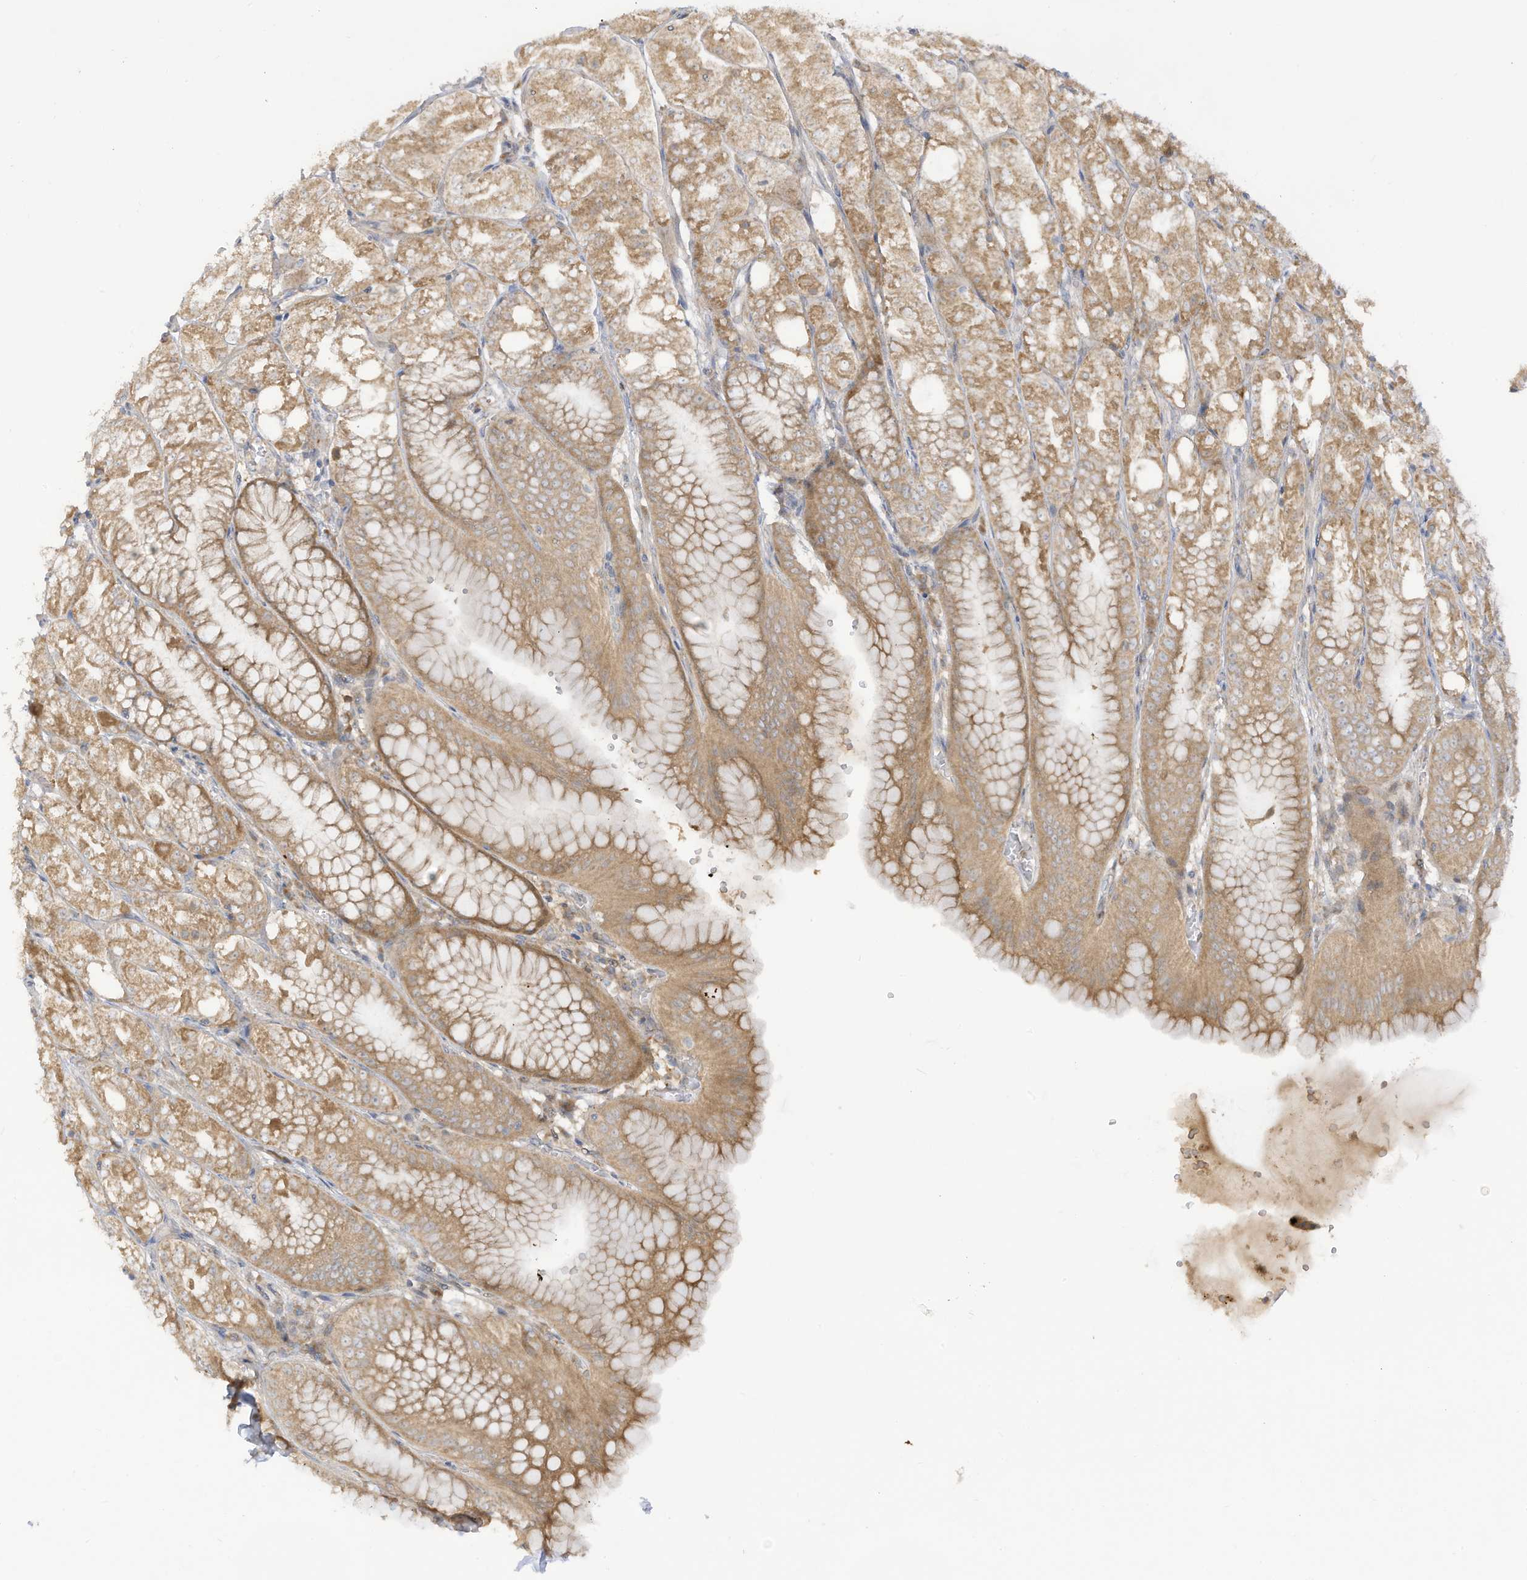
{"staining": {"intensity": "moderate", "quantity": ">75%", "location": "cytoplasmic/membranous"}, "tissue": "stomach", "cell_type": "Glandular cells", "image_type": "normal", "snomed": [{"axis": "morphology", "description": "Normal tissue, NOS"}, {"axis": "topography", "description": "Stomach, lower"}], "caption": "This micrograph demonstrates IHC staining of unremarkable human stomach, with medium moderate cytoplasmic/membranous staining in about >75% of glandular cells.", "gene": "LRRN2", "patient": {"sex": "male", "age": 71}}